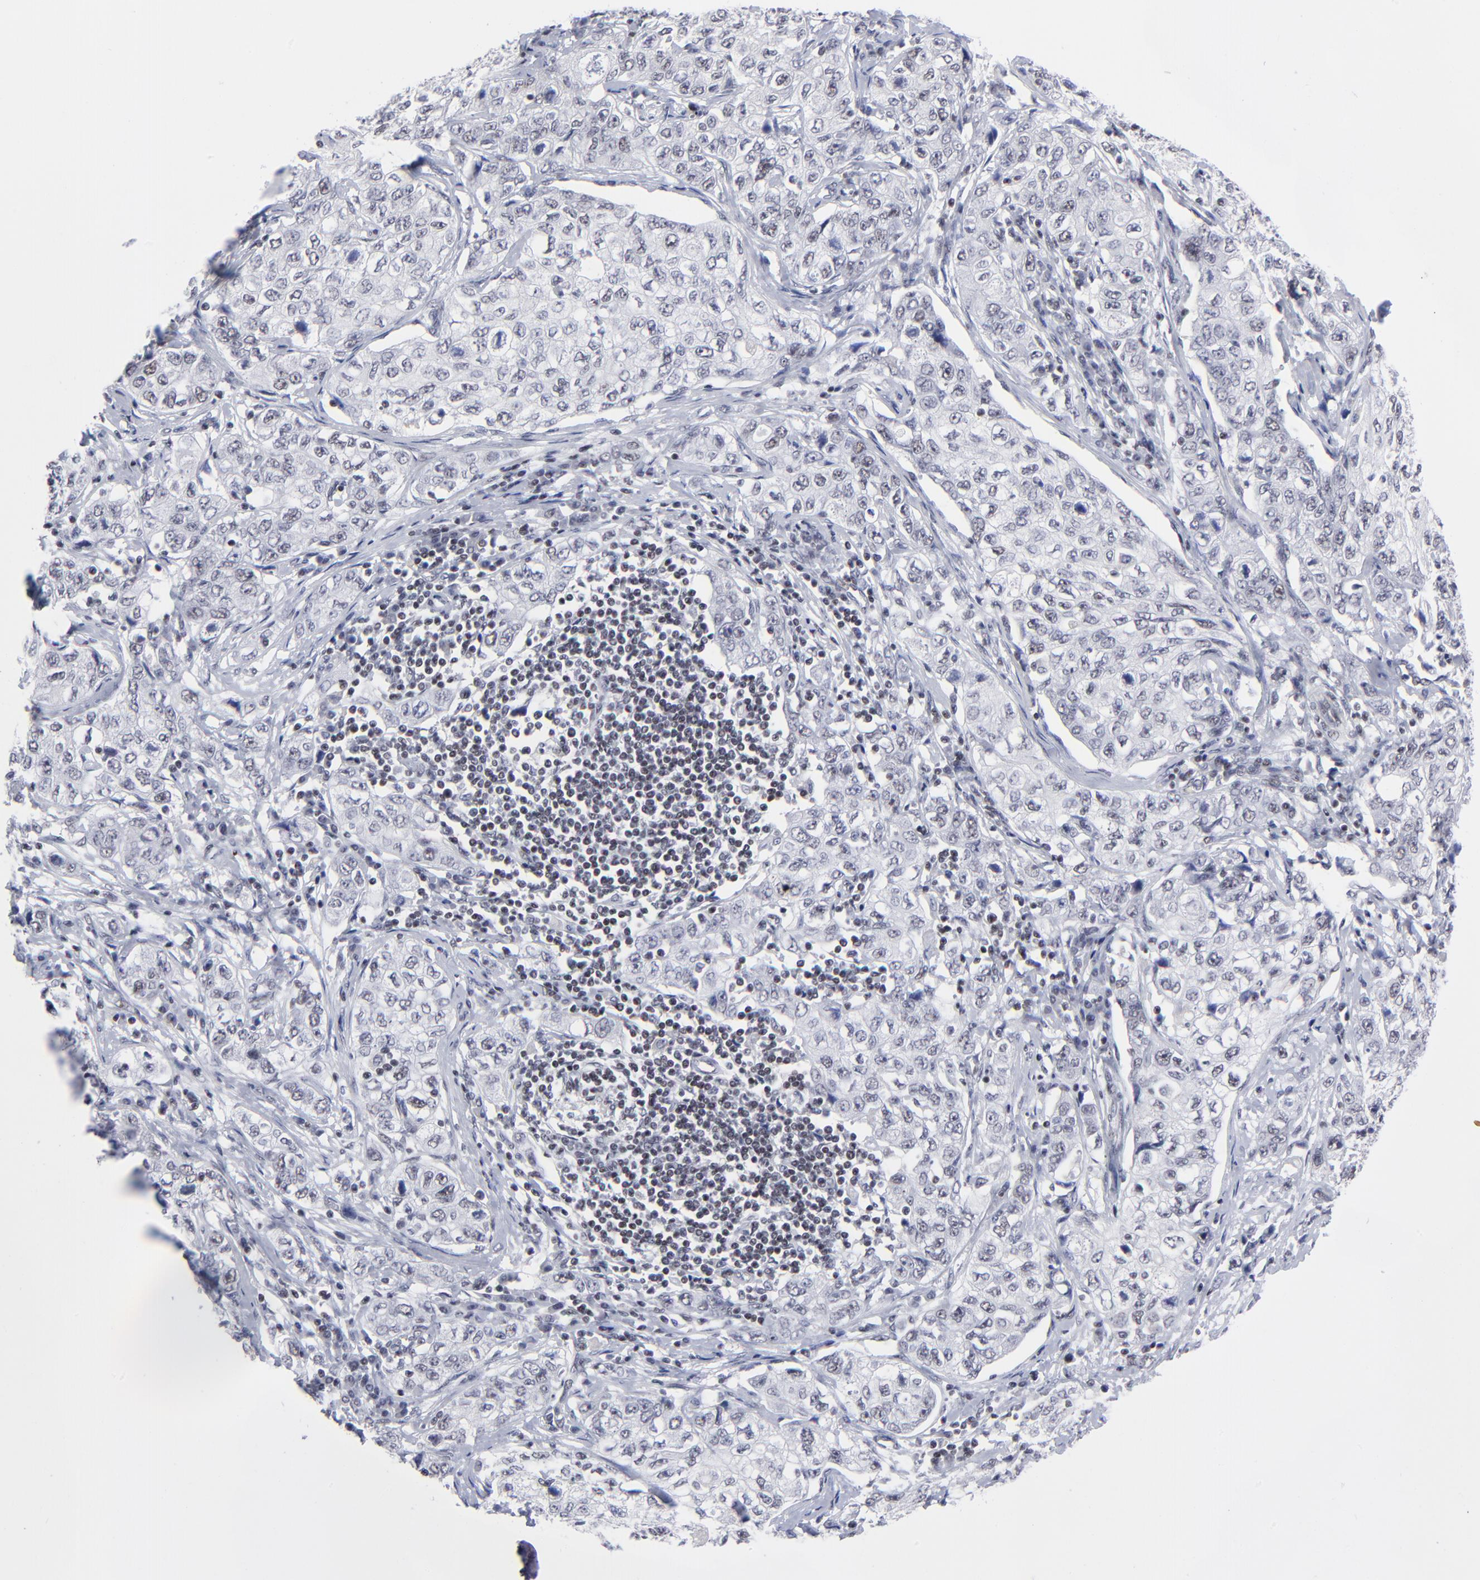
{"staining": {"intensity": "negative", "quantity": "none", "location": "none"}, "tissue": "stomach cancer", "cell_type": "Tumor cells", "image_type": "cancer", "snomed": [{"axis": "morphology", "description": "Adenocarcinoma, NOS"}, {"axis": "topography", "description": "Stomach"}], "caption": "The IHC image has no significant positivity in tumor cells of adenocarcinoma (stomach) tissue.", "gene": "SP2", "patient": {"sex": "male", "age": 48}}